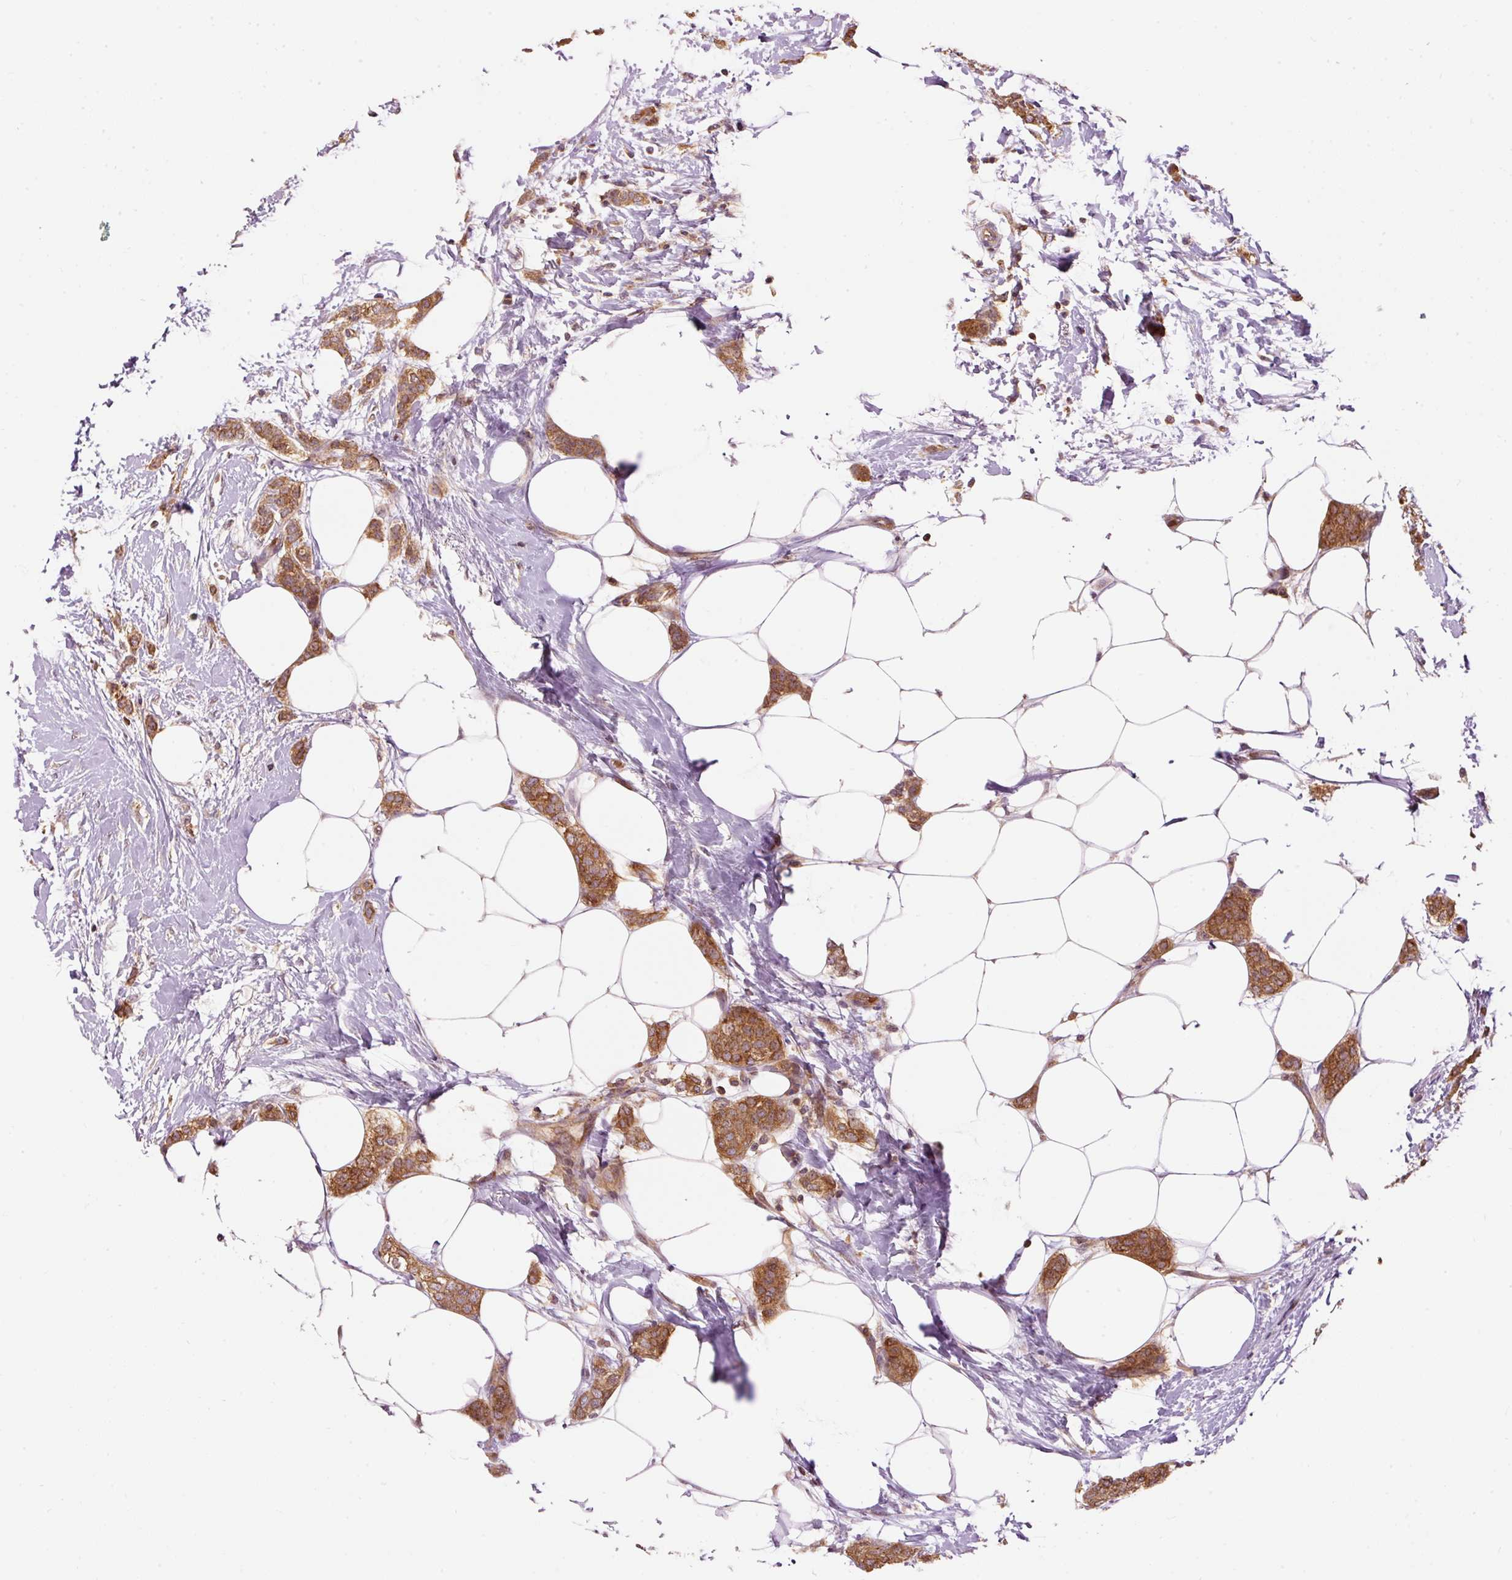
{"staining": {"intensity": "moderate", "quantity": ">75%", "location": "cytoplasmic/membranous"}, "tissue": "breast cancer", "cell_type": "Tumor cells", "image_type": "cancer", "snomed": [{"axis": "morphology", "description": "Duct carcinoma"}, {"axis": "topography", "description": "Breast"}], "caption": "Breast invasive ductal carcinoma was stained to show a protein in brown. There is medium levels of moderate cytoplasmic/membranous expression in about >75% of tumor cells. Immunohistochemistry stains the protein of interest in brown and the nuclei are stained blue.", "gene": "ADCY4", "patient": {"sex": "female", "age": 72}}